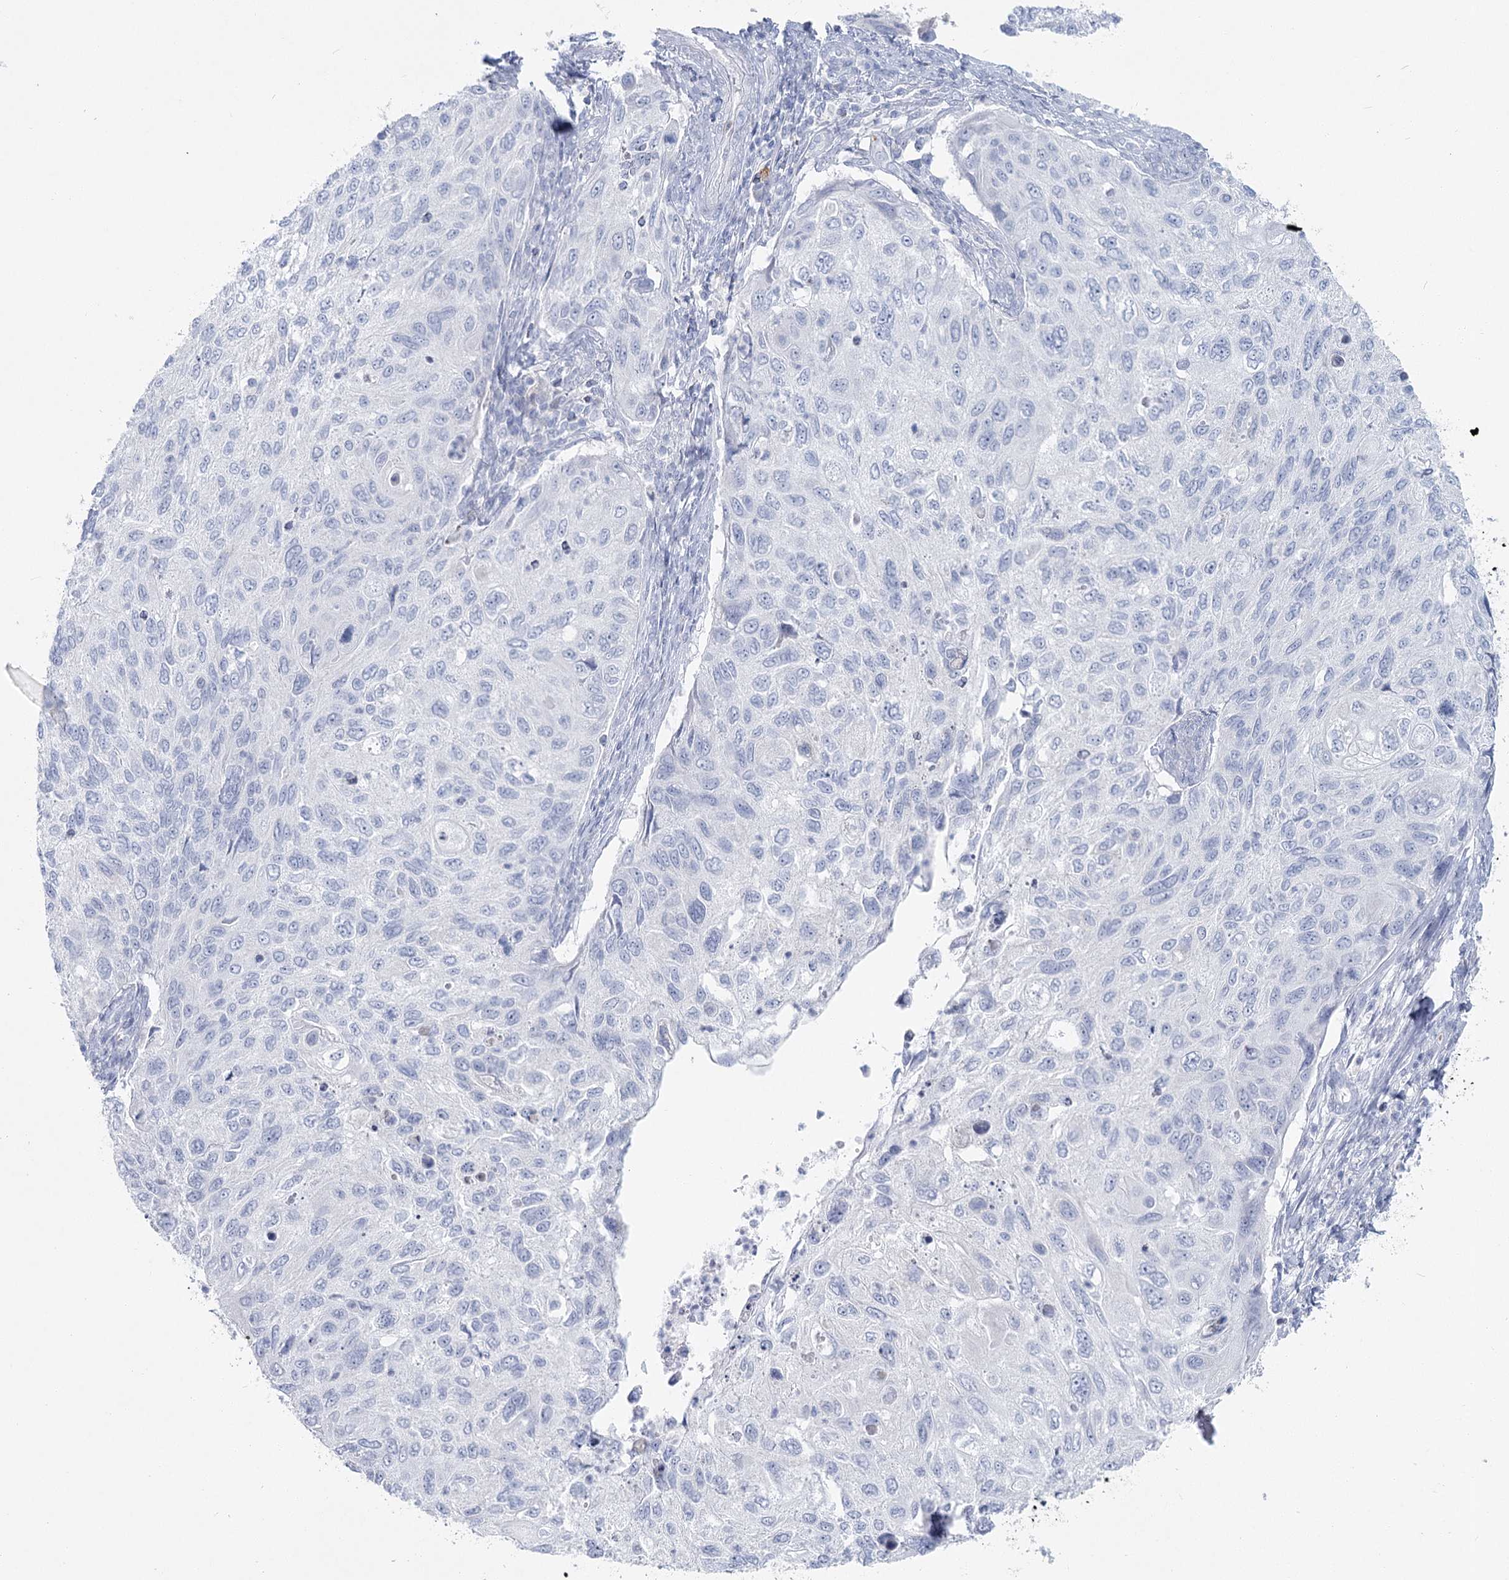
{"staining": {"intensity": "negative", "quantity": "none", "location": "none"}, "tissue": "cervical cancer", "cell_type": "Tumor cells", "image_type": "cancer", "snomed": [{"axis": "morphology", "description": "Squamous cell carcinoma, NOS"}, {"axis": "topography", "description": "Cervix"}], "caption": "A micrograph of cervical squamous cell carcinoma stained for a protein reveals no brown staining in tumor cells. (IHC, brightfield microscopy, high magnification).", "gene": "IFIT5", "patient": {"sex": "female", "age": 70}}